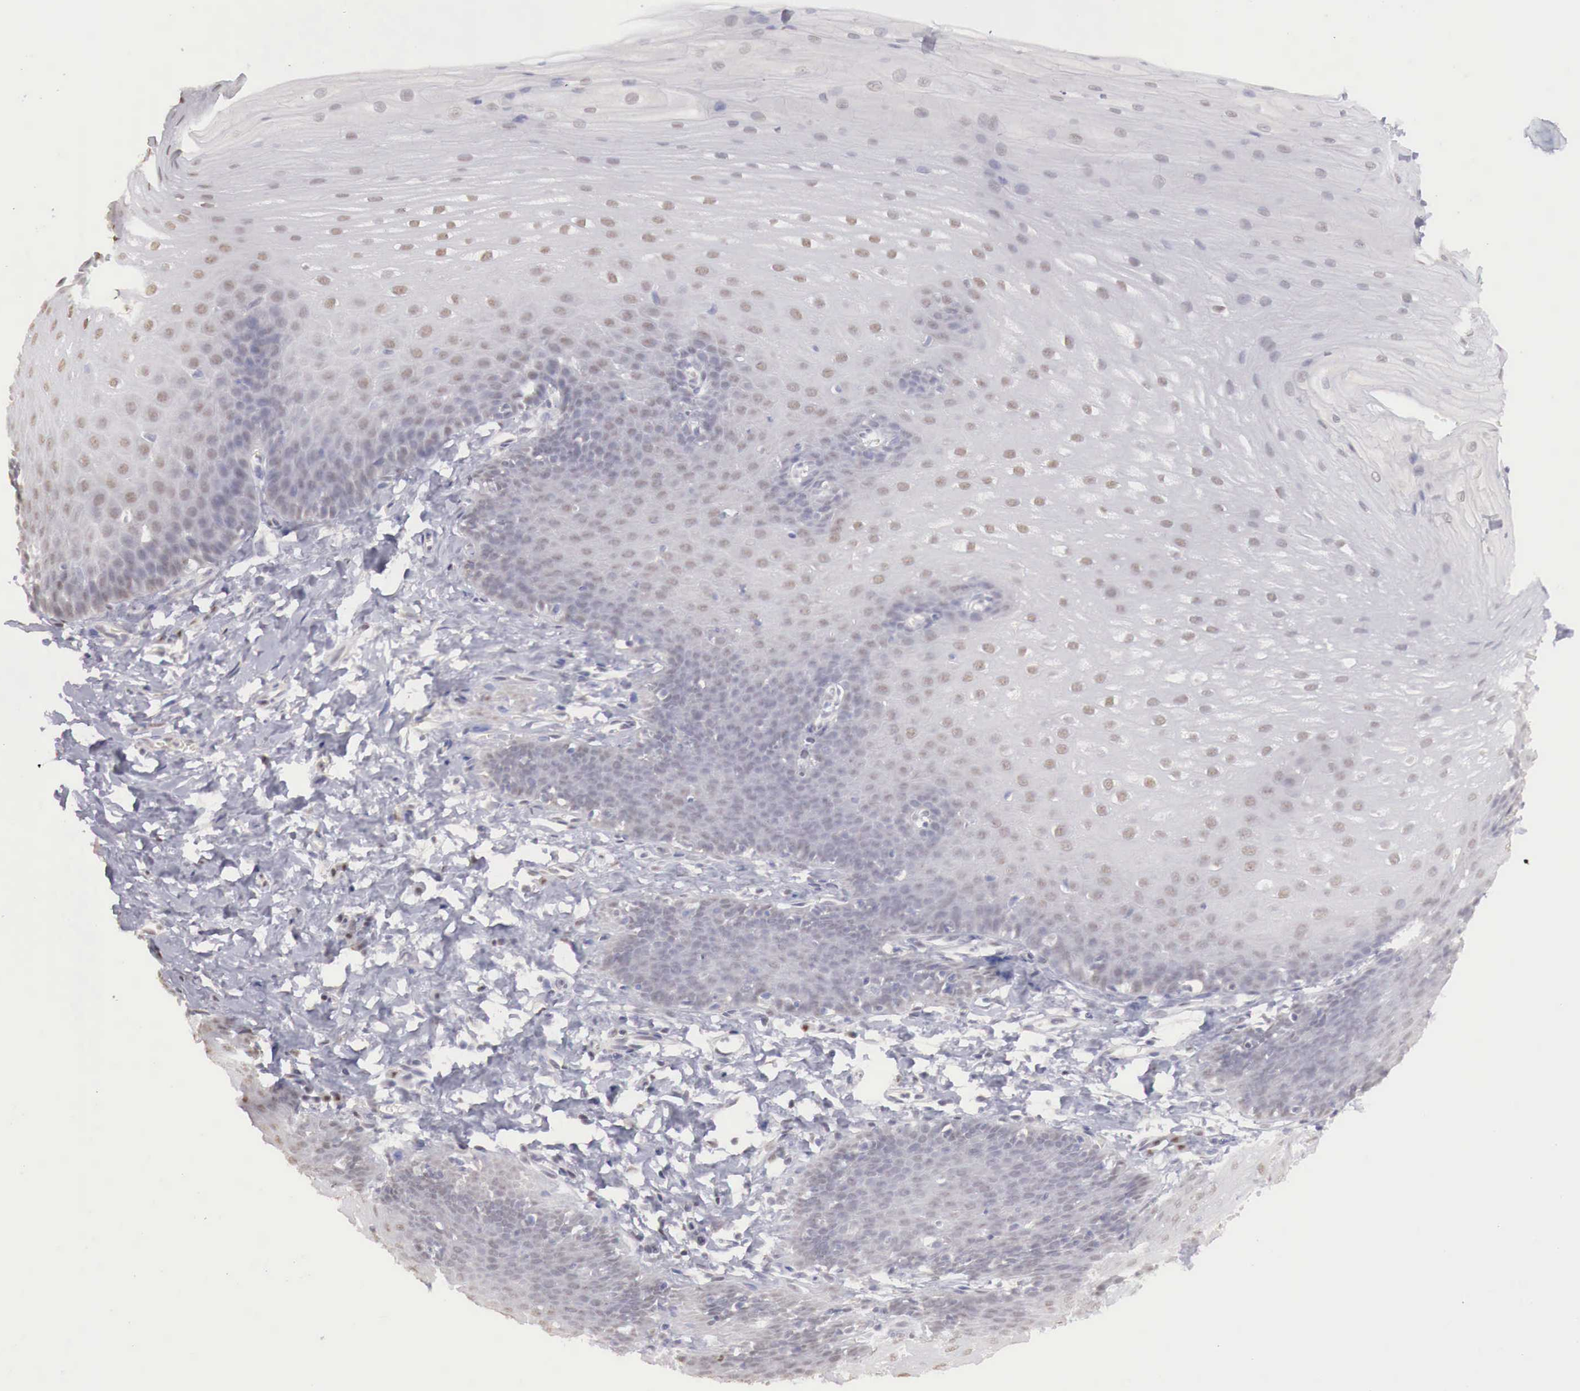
{"staining": {"intensity": "weak", "quantity": "<25%", "location": "nuclear"}, "tissue": "esophagus", "cell_type": "Squamous epithelial cells", "image_type": "normal", "snomed": [{"axis": "morphology", "description": "Normal tissue, NOS"}, {"axis": "topography", "description": "Esophagus"}], "caption": "Human esophagus stained for a protein using immunohistochemistry demonstrates no expression in squamous epithelial cells.", "gene": "UBA1", "patient": {"sex": "male", "age": 70}}